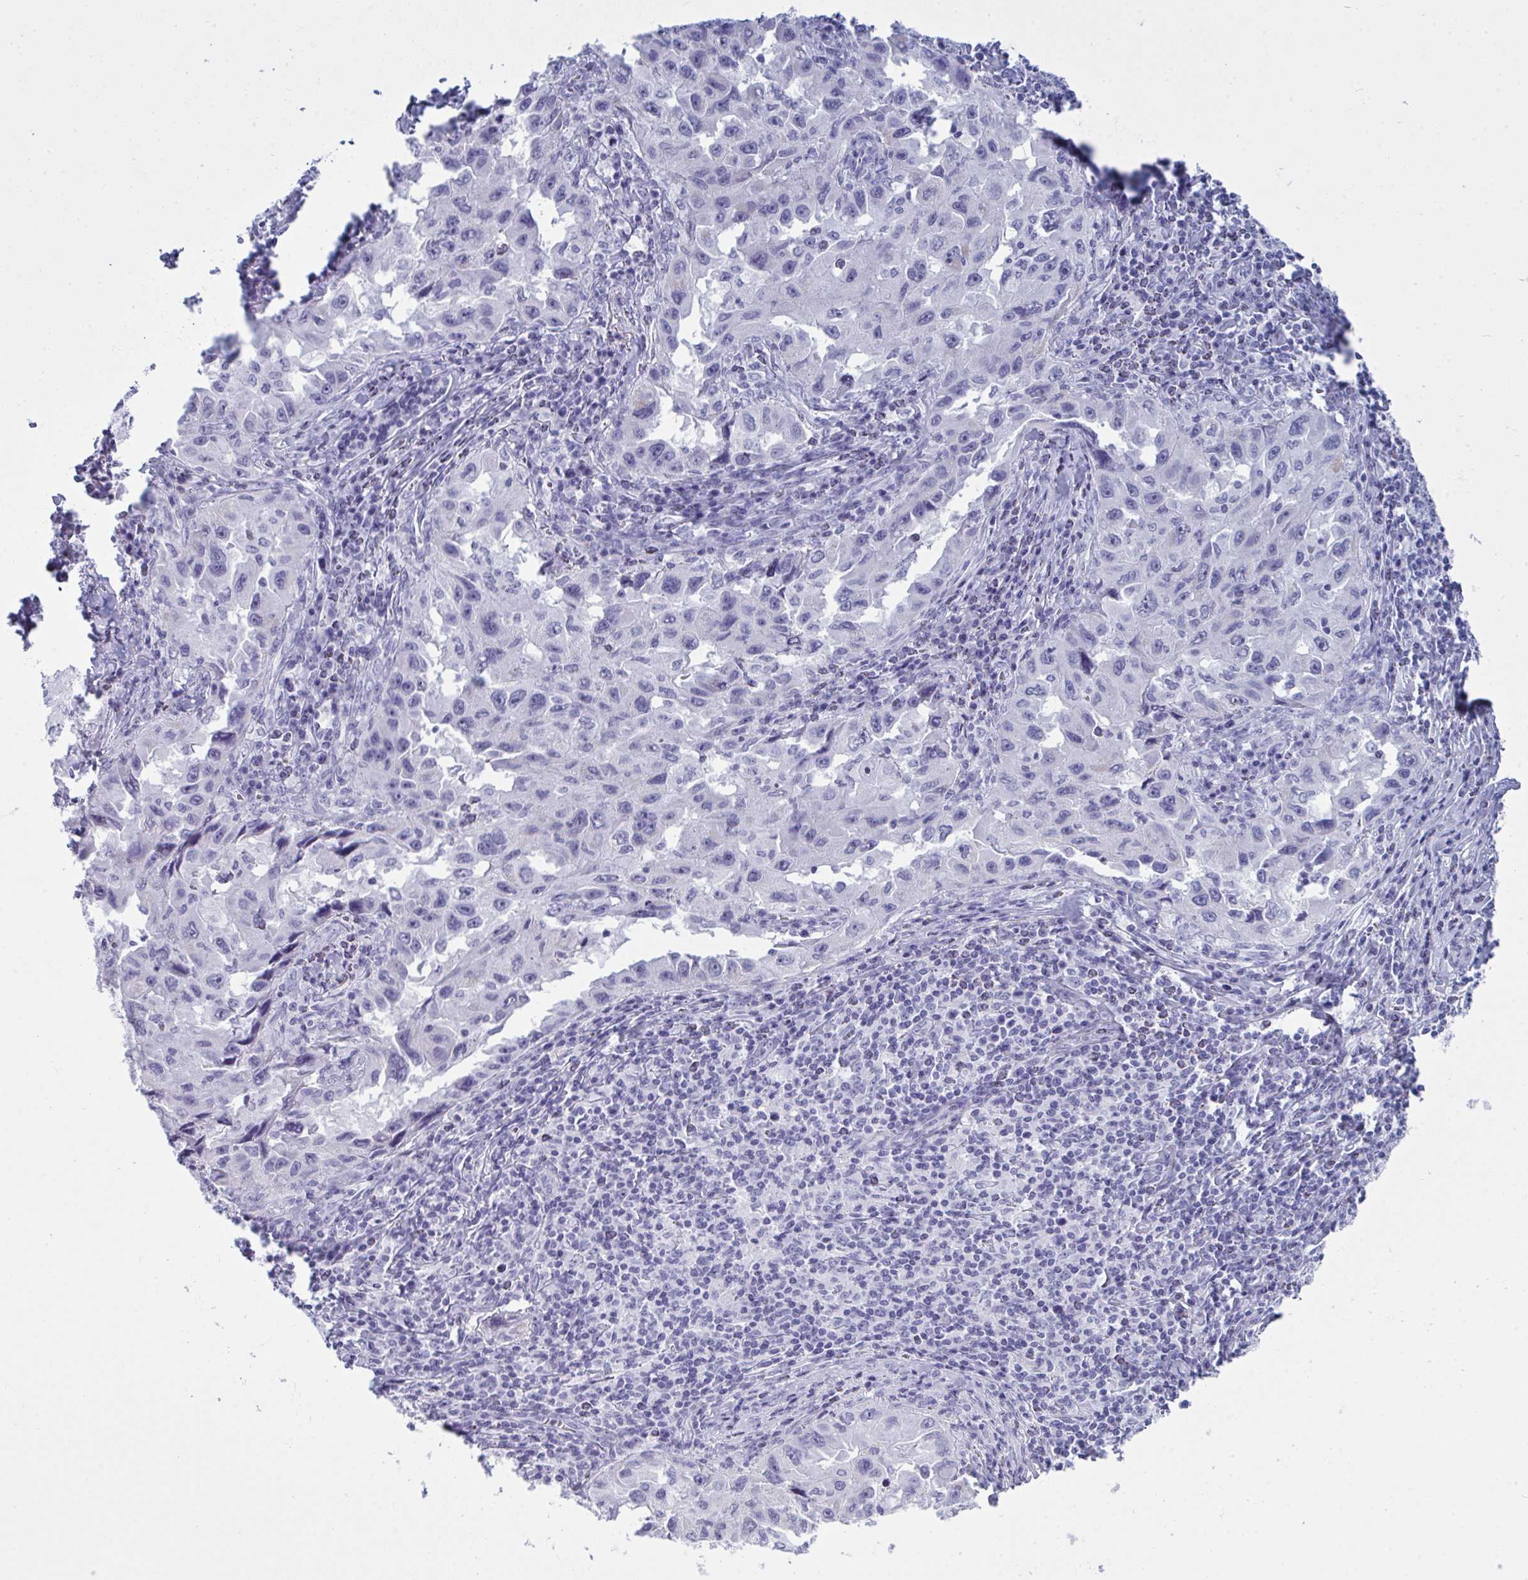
{"staining": {"intensity": "negative", "quantity": "none", "location": "none"}, "tissue": "lung cancer", "cell_type": "Tumor cells", "image_type": "cancer", "snomed": [{"axis": "morphology", "description": "Adenocarcinoma, NOS"}, {"axis": "topography", "description": "Lung"}], "caption": "Tumor cells are negative for protein expression in human adenocarcinoma (lung). (Stains: DAB IHC with hematoxylin counter stain, Microscopy: brightfield microscopy at high magnification).", "gene": "SERPINB10", "patient": {"sex": "female", "age": 73}}